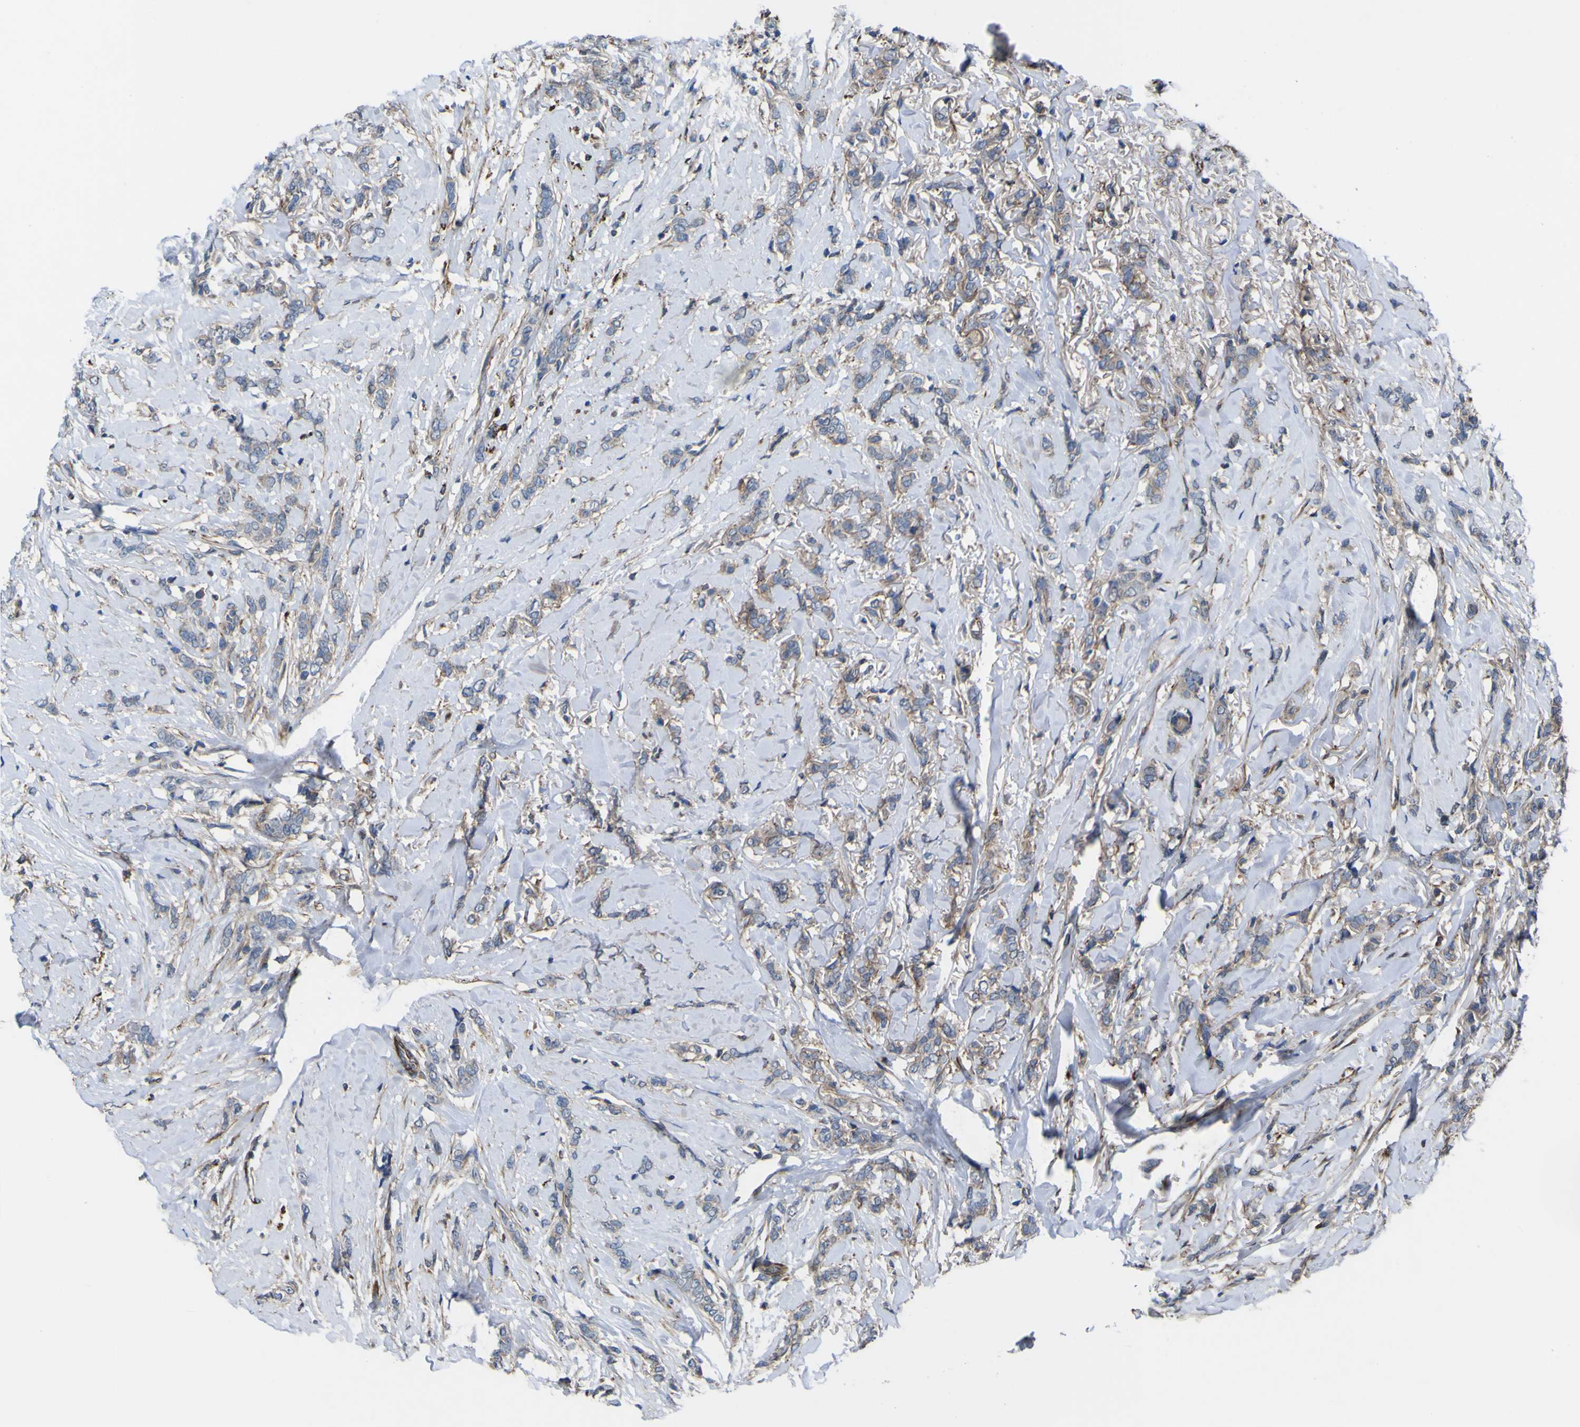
{"staining": {"intensity": "weak", "quantity": "25%-75%", "location": "cytoplasmic/membranous"}, "tissue": "breast cancer", "cell_type": "Tumor cells", "image_type": "cancer", "snomed": [{"axis": "morphology", "description": "Lobular carcinoma"}, {"axis": "topography", "description": "Skin"}, {"axis": "topography", "description": "Breast"}], "caption": "Weak cytoplasmic/membranous staining for a protein is identified in approximately 25%-75% of tumor cells of breast cancer (lobular carcinoma) using immunohistochemistry (IHC).", "gene": "GPLD1", "patient": {"sex": "female", "age": 46}}